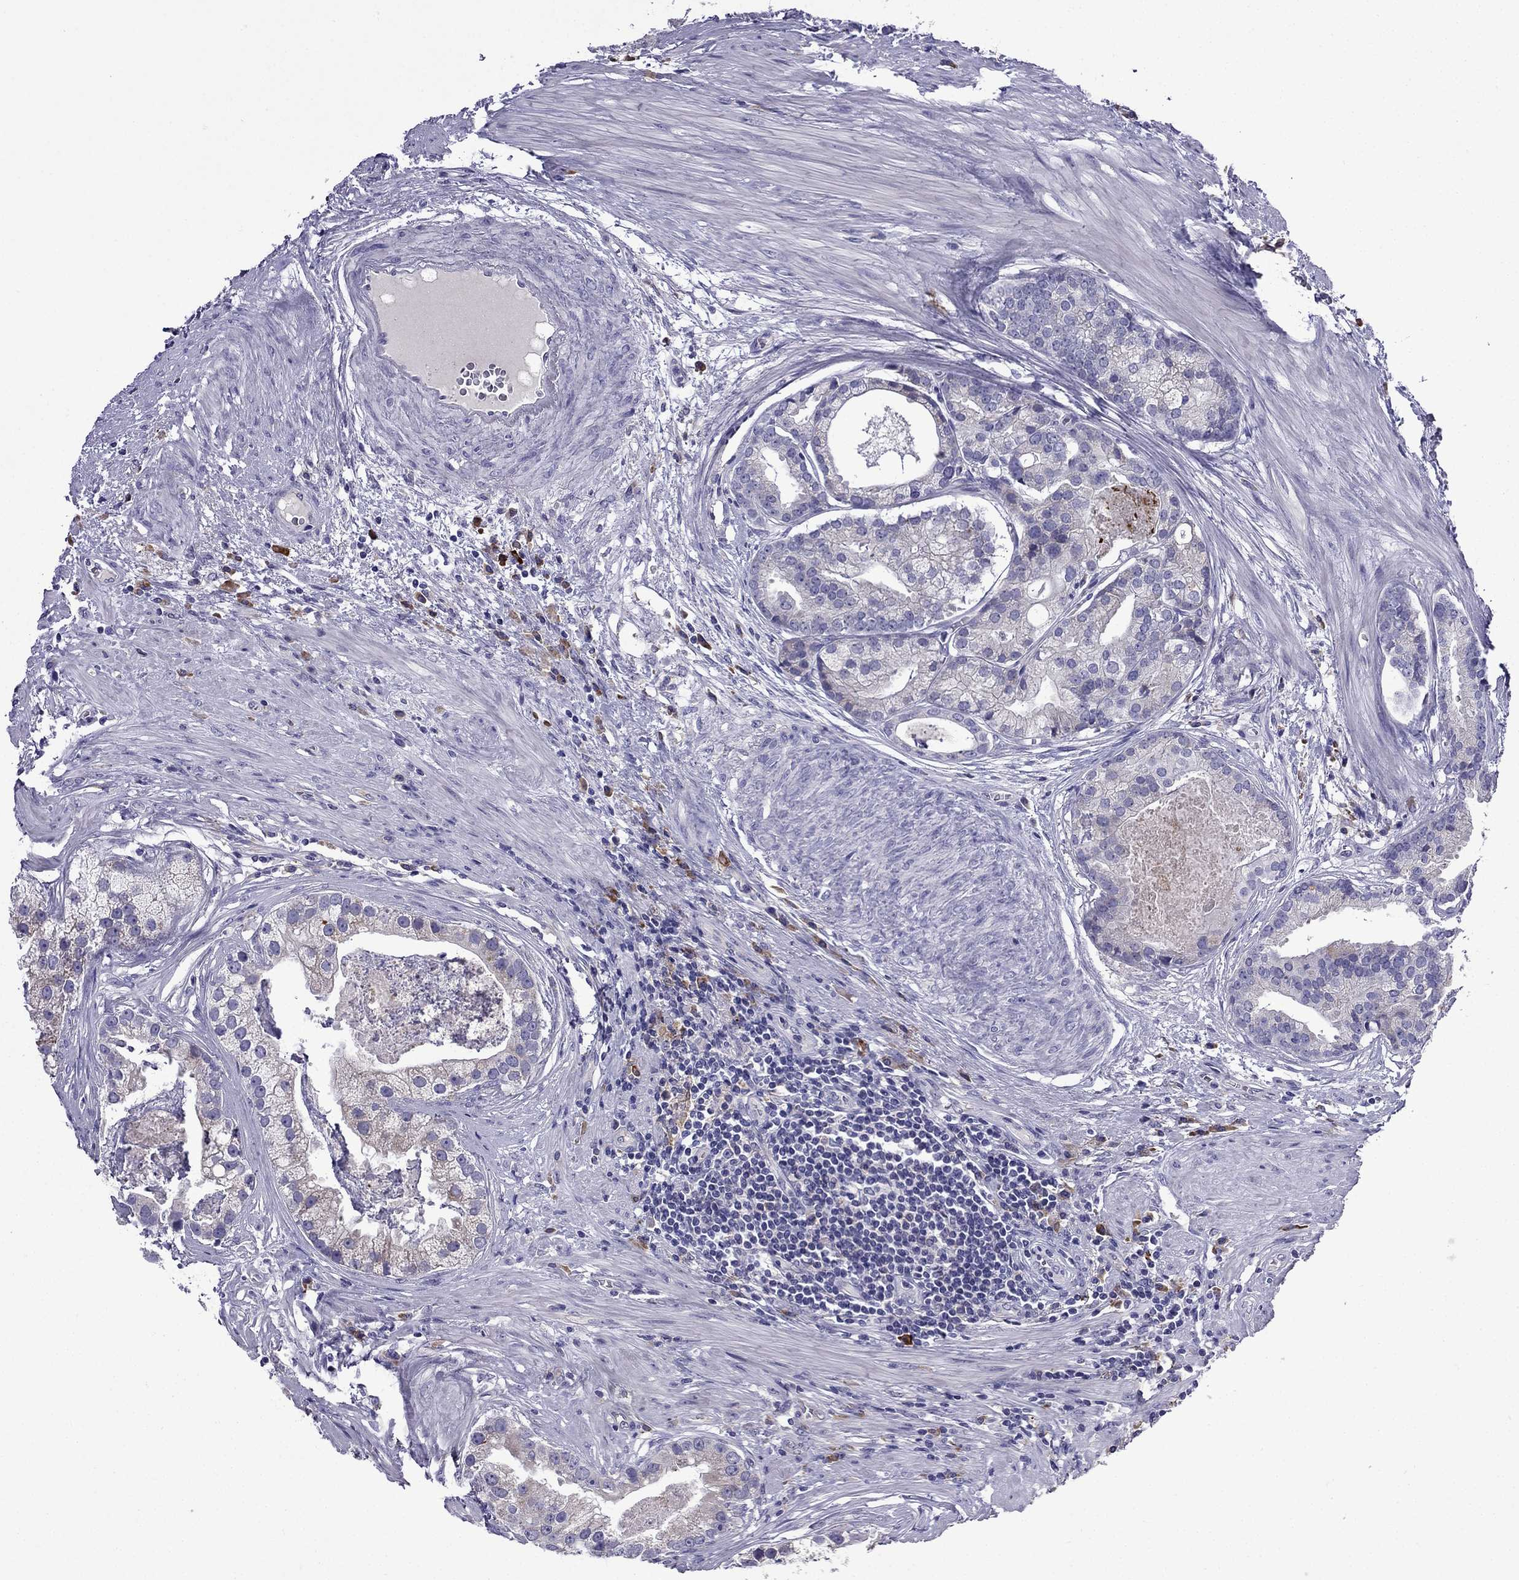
{"staining": {"intensity": "negative", "quantity": "none", "location": "none"}, "tissue": "prostate cancer", "cell_type": "Tumor cells", "image_type": "cancer", "snomed": [{"axis": "morphology", "description": "Adenocarcinoma, NOS"}, {"axis": "topography", "description": "Prostate and seminal vesicle, NOS"}, {"axis": "topography", "description": "Prostate"}], "caption": "A high-resolution image shows immunohistochemistry staining of prostate cancer, which displays no significant staining in tumor cells.", "gene": "TSSK4", "patient": {"sex": "male", "age": 44}}